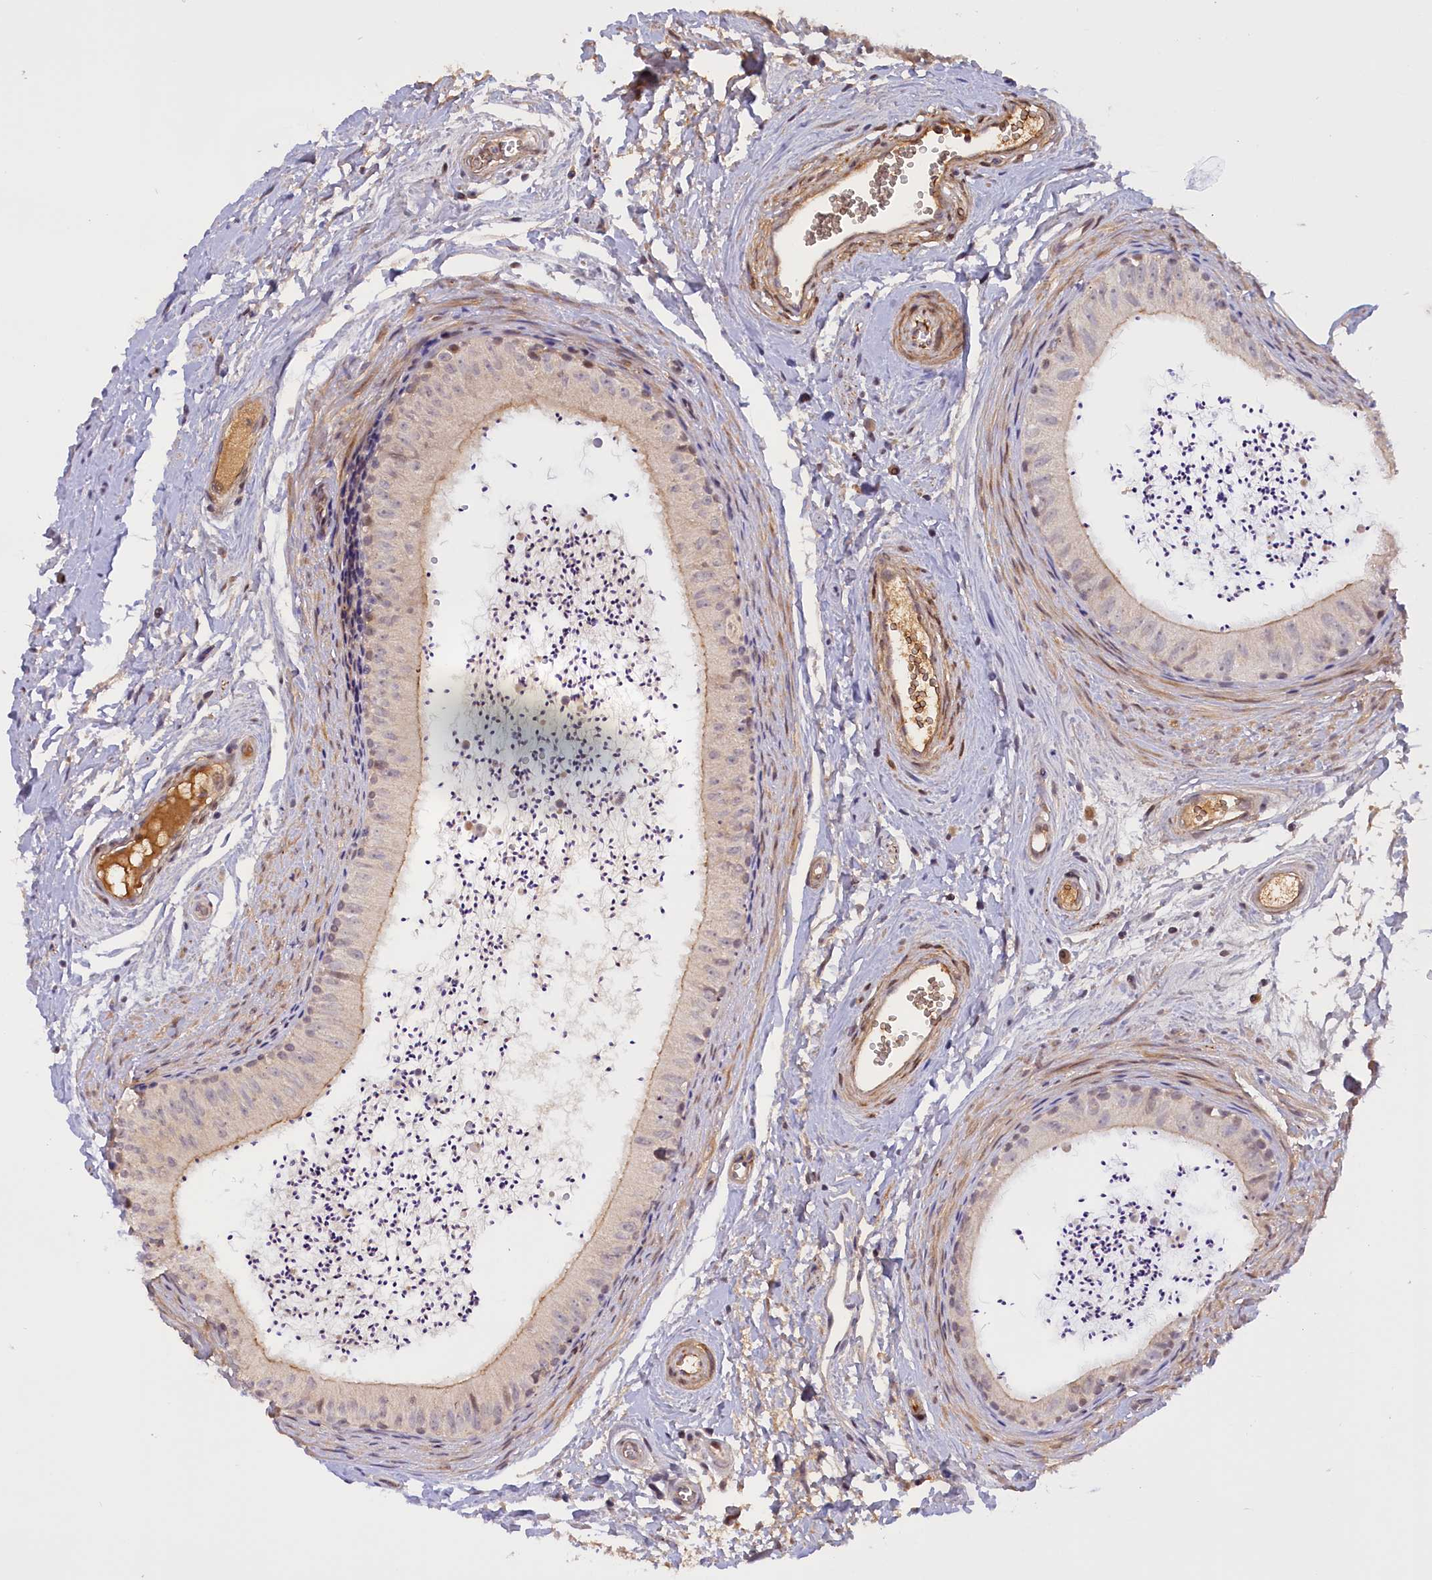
{"staining": {"intensity": "weak", "quantity": "25%-75%", "location": "cytoplasmic/membranous"}, "tissue": "epididymis", "cell_type": "Glandular cells", "image_type": "normal", "snomed": [{"axis": "morphology", "description": "Normal tissue, NOS"}, {"axis": "topography", "description": "Epididymis"}], "caption": "Epididymis stained for a protein shows weak cytoplasmic/membranous positivity in glandular cells. (DAB (3,3'-diaminobenzidine) IHC, brown staining for protein, blue staining for nuclei).", "gene": "RRAD", "patient": {"sex": "male", "age": 56}}